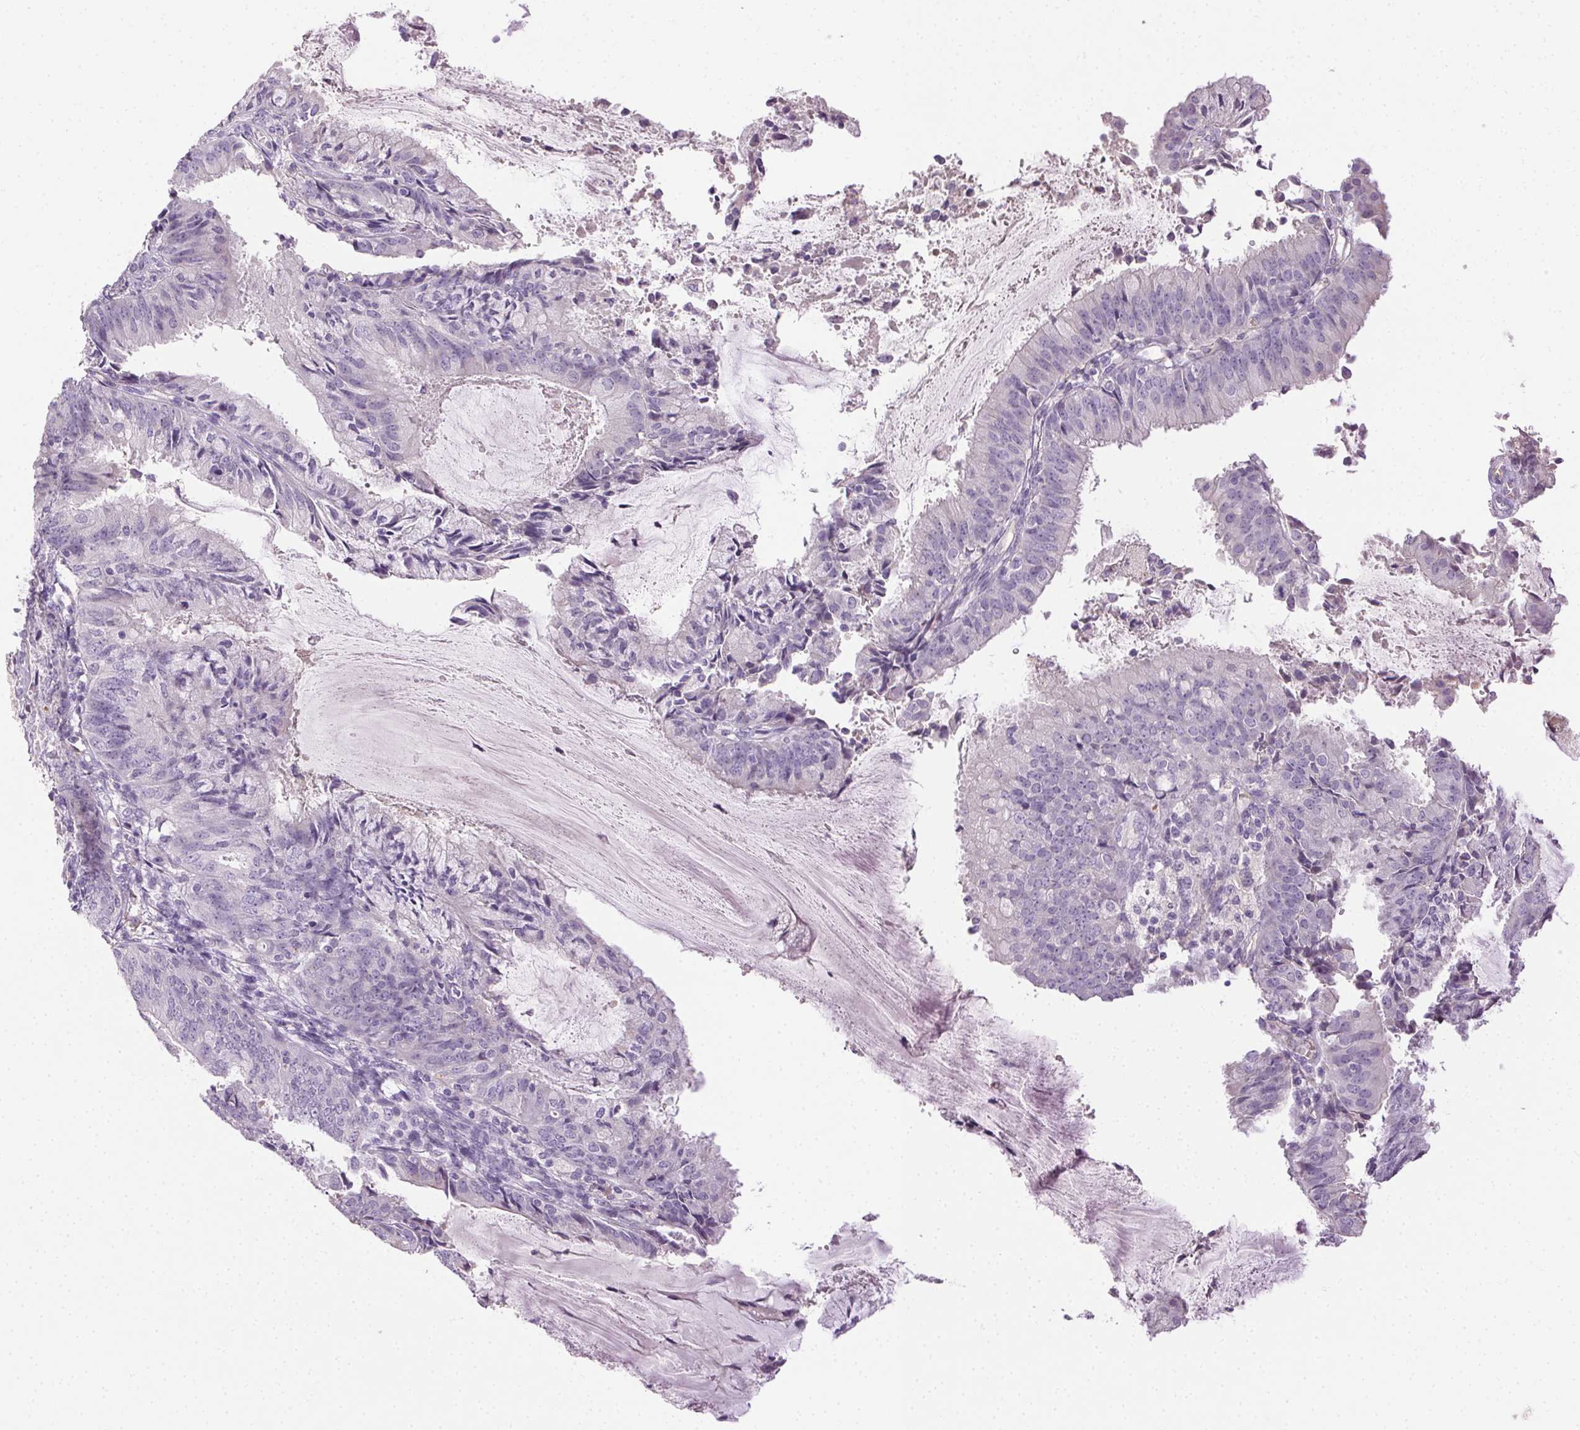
{"staining": {"intensity": "negative", "quantity": "none", "location": "none"}, "tissue": "endometrial cancer", "cell_type": "Tumor cells", "image_type": "cancer", "snomed": [{"axis": "morphology", "description": "Adenocarcinoma, NOS"}, {"axis": "topography", "description": "Endometrium"}], "caption": "A high-resolution image shows IHC staining of endometrial cancer, which displays no significant positivity in tumor cells.", "gene": "BPIFB2", "patient": {"sex": "female", "age": 57}}